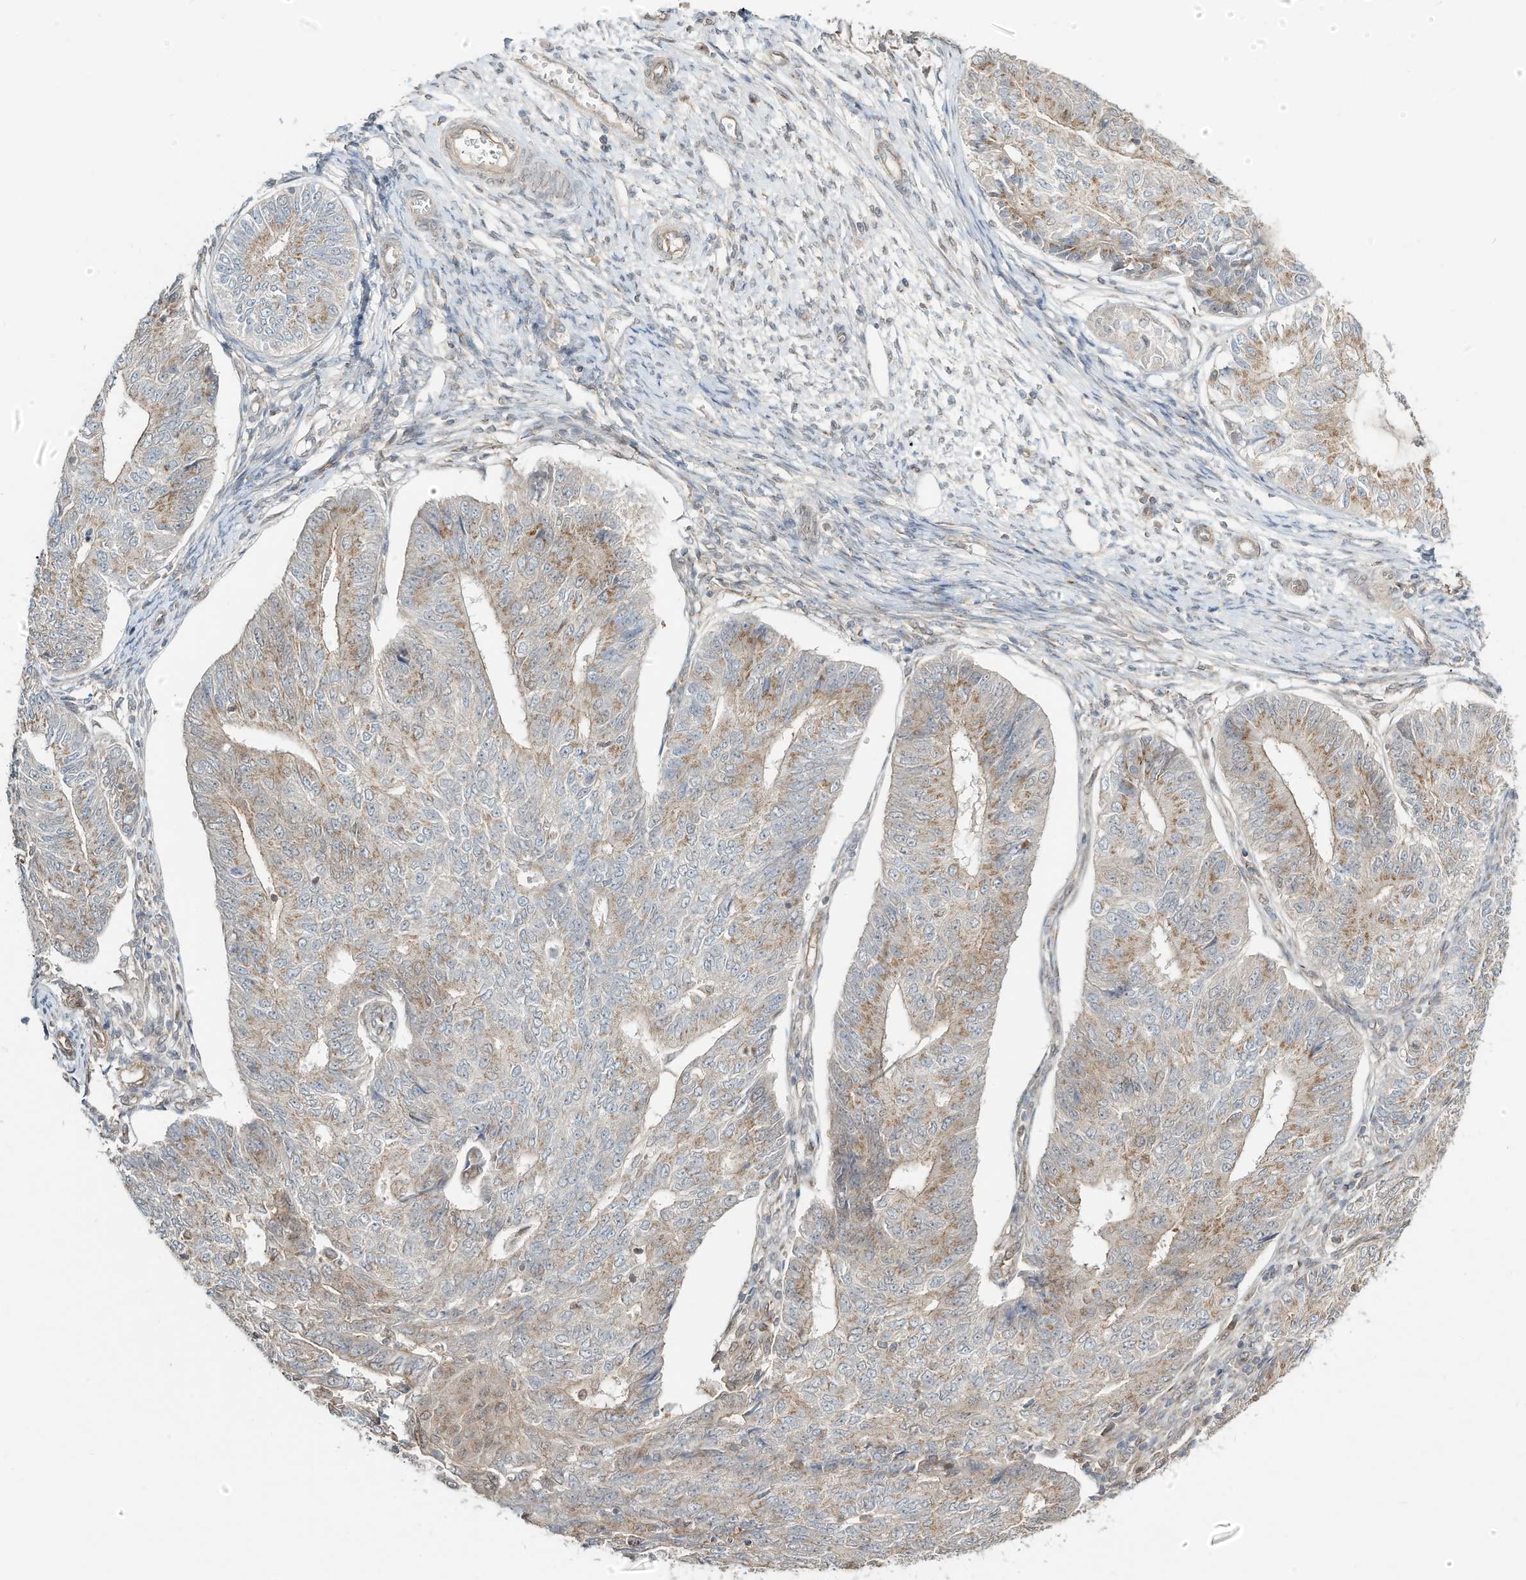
{"staining": {"intensity": "moderate", "quantity": "25%-75%", "location": "cytoplasmic/membranous"}, "tissue": "endometrial cancer", "cell_type": "Tumor cells", "image_type": "cancer", "snomed": [{"axis": "morphology", "description": "Adenocarcinoma, NOS"}, {"axis": "topography", "description": "Endometrium"}], "caption": "This image reveals IHC staining of human adenocarcinoma (endometrial), with medium moderate cytoplasmic/membranous expression in approximately 25%-75% of tumor cells.", "gene": "CUX1", "patient": {"sex": "female", "age": 32}}